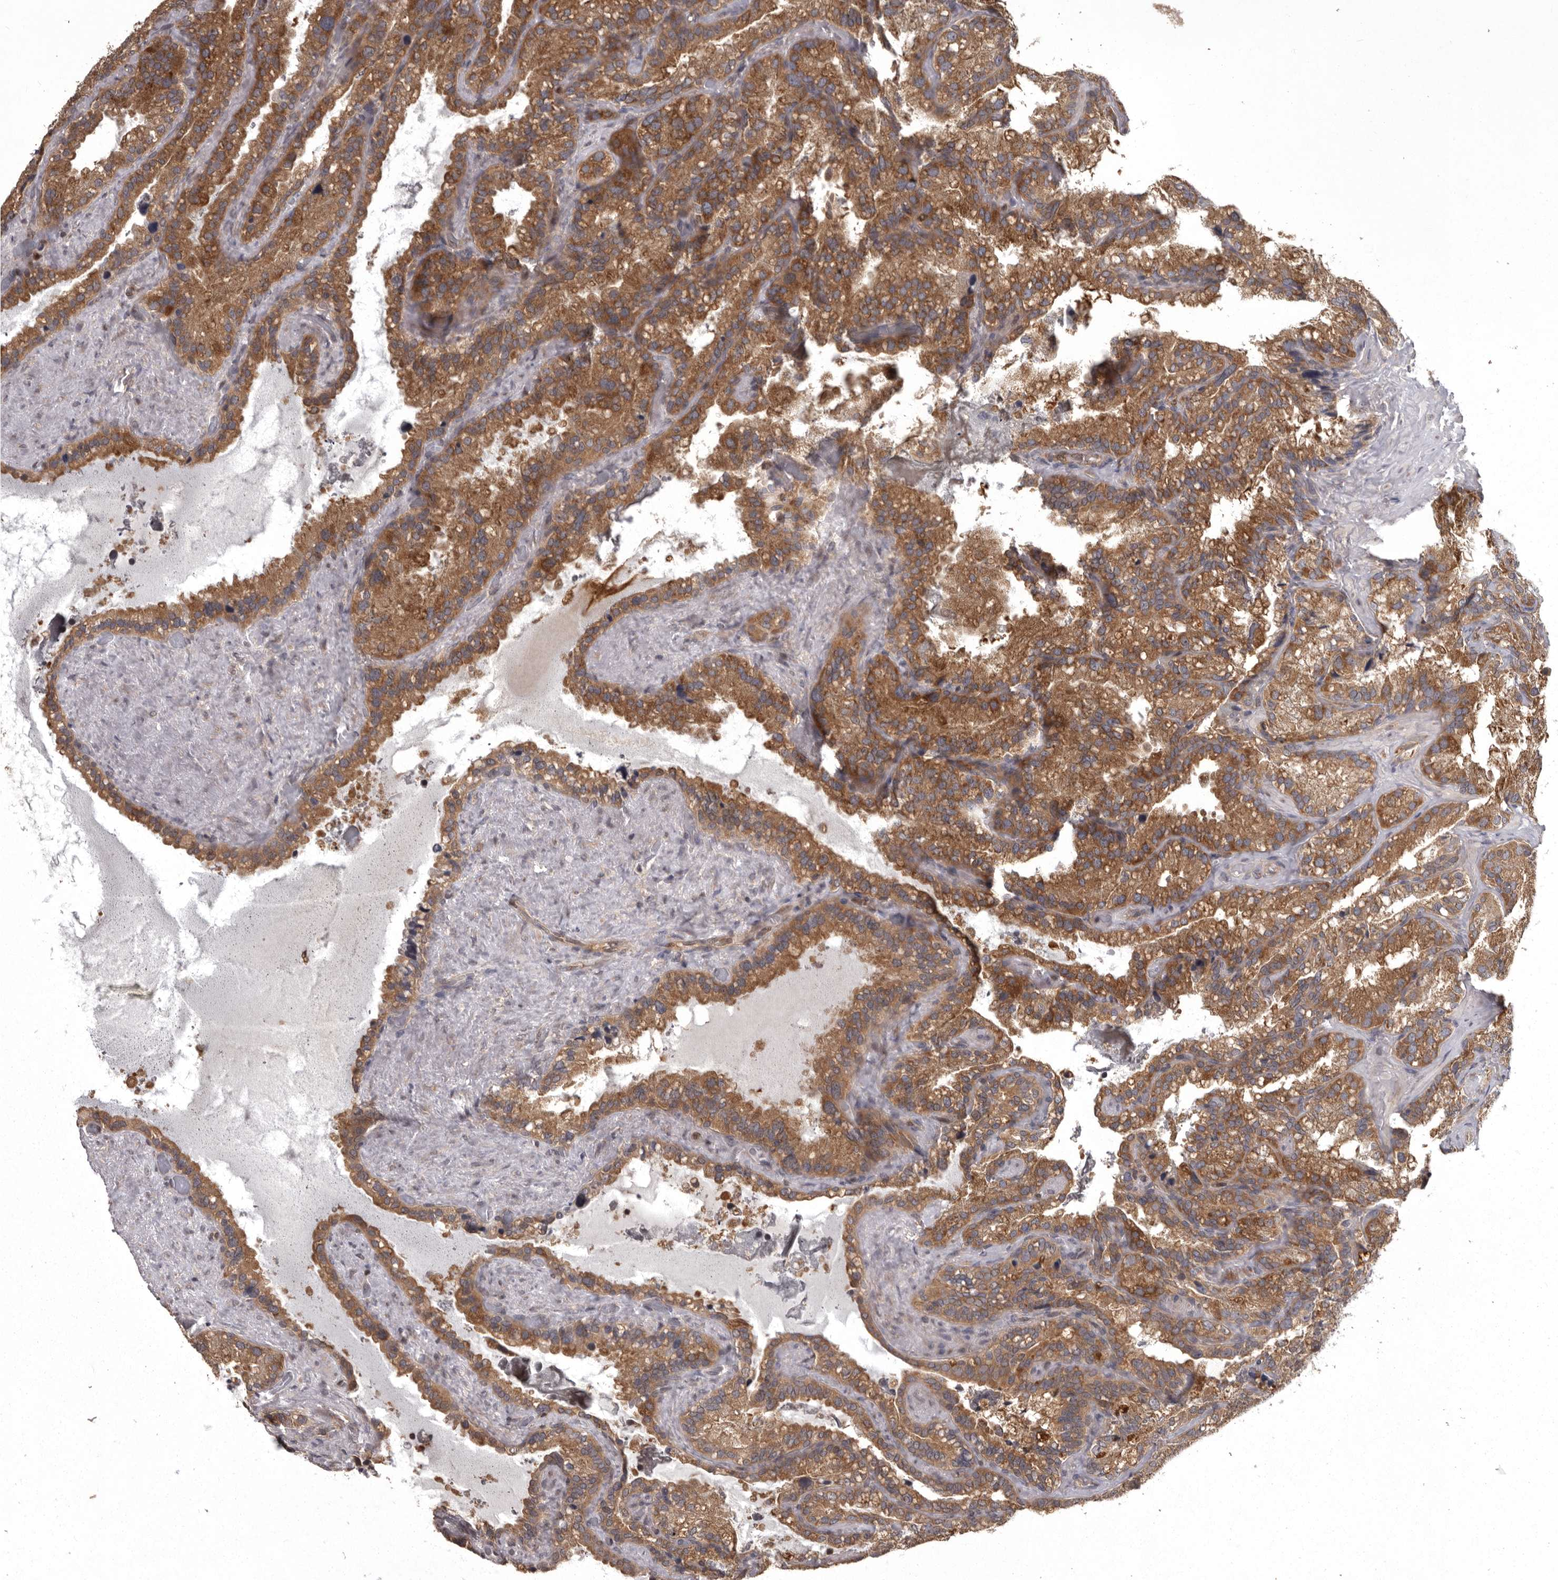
{"staining": {"intensity": "moderate", "quantity": ">75%", "location": "cytoplasmic/membranous"}, "tissue": "seminal vesicle", "cell_type": "Glandular cells", "image_type": "normal", "snomed": [{"axis": "morphology", "description": "Normal tissue, NOS"}, {"axis": "topography", "description": "Prostate"}, {"axis": "topography", "description": "Seminal veicle"}], "caption": "Seminal vesicle stained for a protein demonstrates moderate cytoplasmic/membranous positivity in glandular cells. (DAB (3,3'-diaminobenzidine) IHC with brightfield microscopy, high magnification).", "gene": "DARS1", "patient": {"sex": "male", "age": 68}}